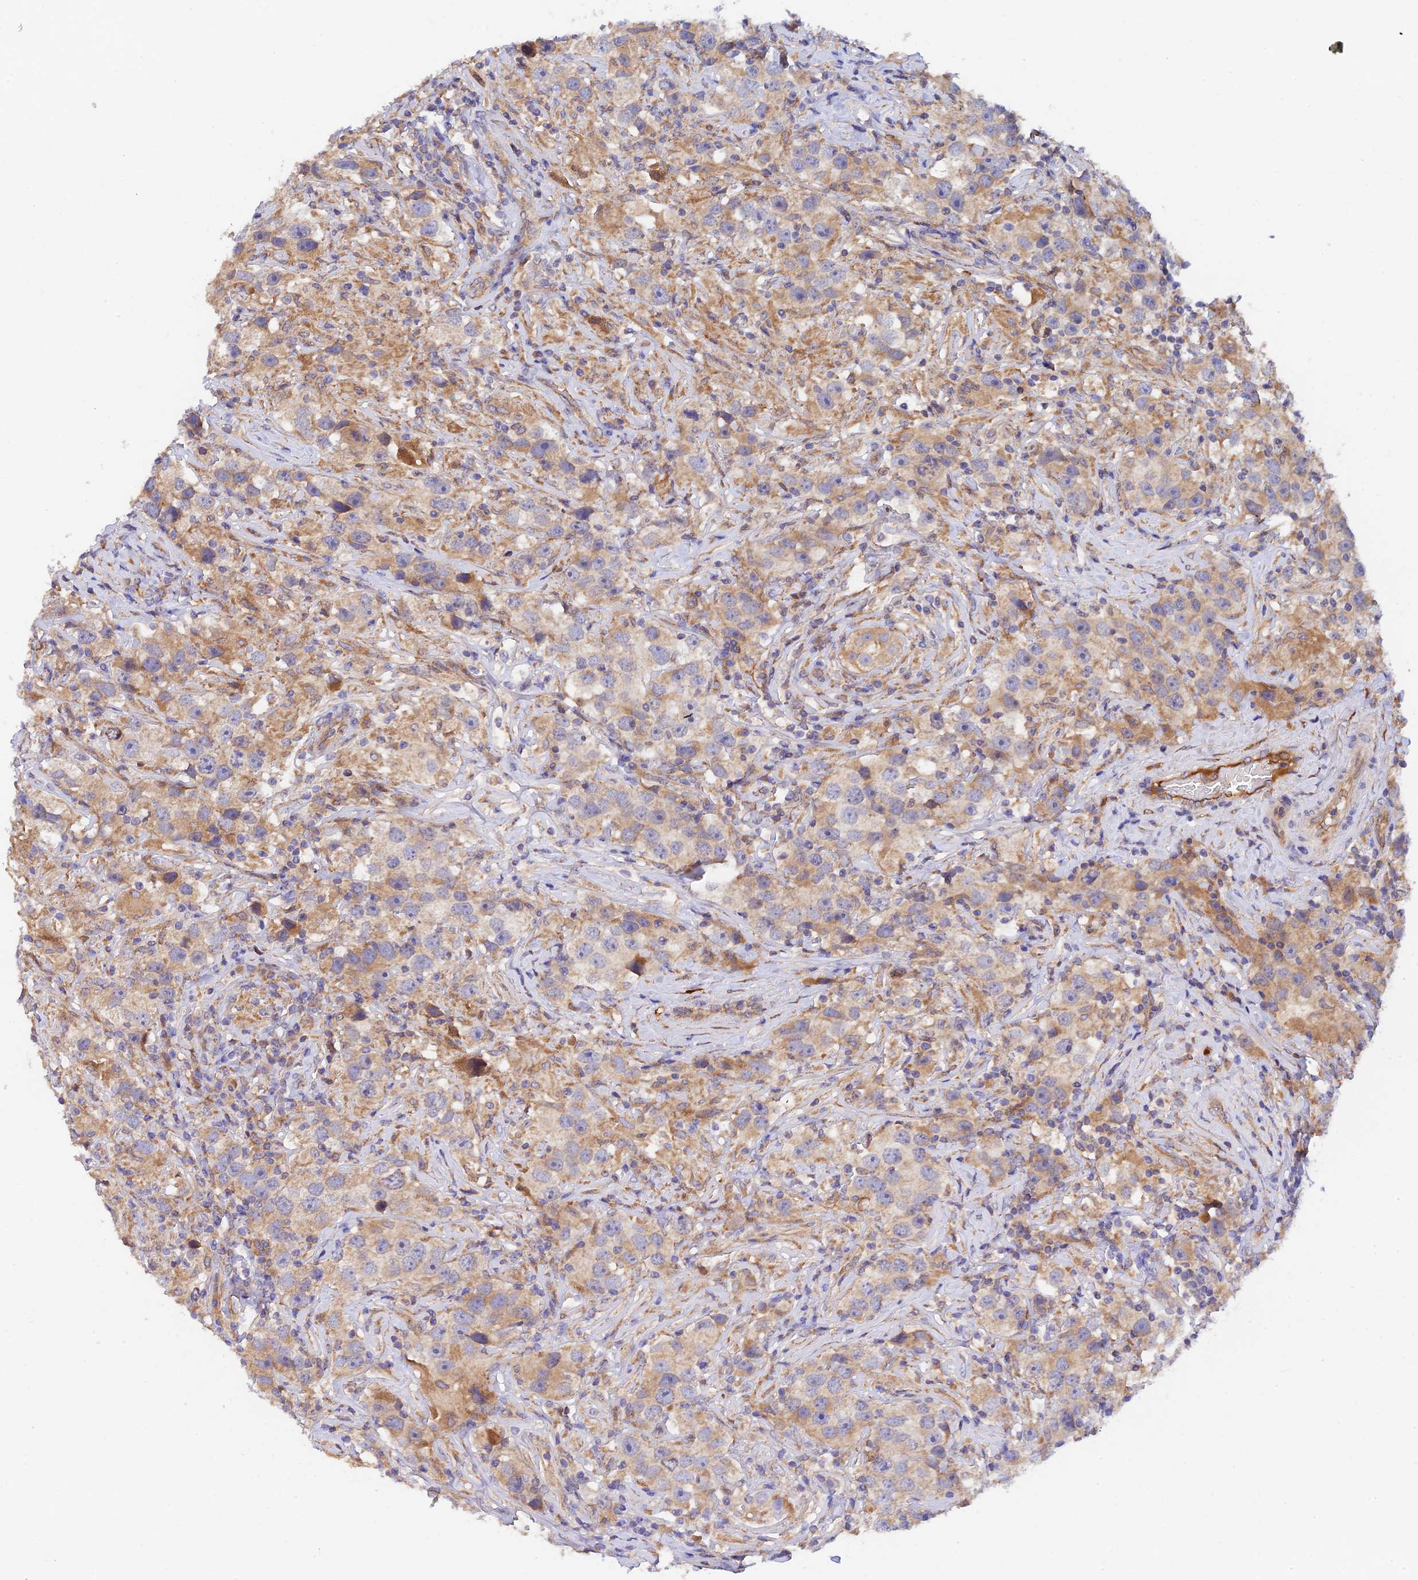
{"staining": {"intensity": "moderate", "quantity": ">75%", "location": "cytoplasmic/membranous"}, "tissue": "testis cancer", "cell_type": "Tumor cells", "image_type": "cancer", "snomed": [{"axis": "morphology", "description": "Seminoma, NOS"}, {"axis": "topography", "description": "Testis"}], "caption": "Seminoma (testis) tissue exhibits moderate cytoplasmic/membranous positivity in approximately >75% of tumor cells, visualized by immunohistochemistry.", "gene": "RANBP6", "patient": {"sex": "male", "age": 49}}